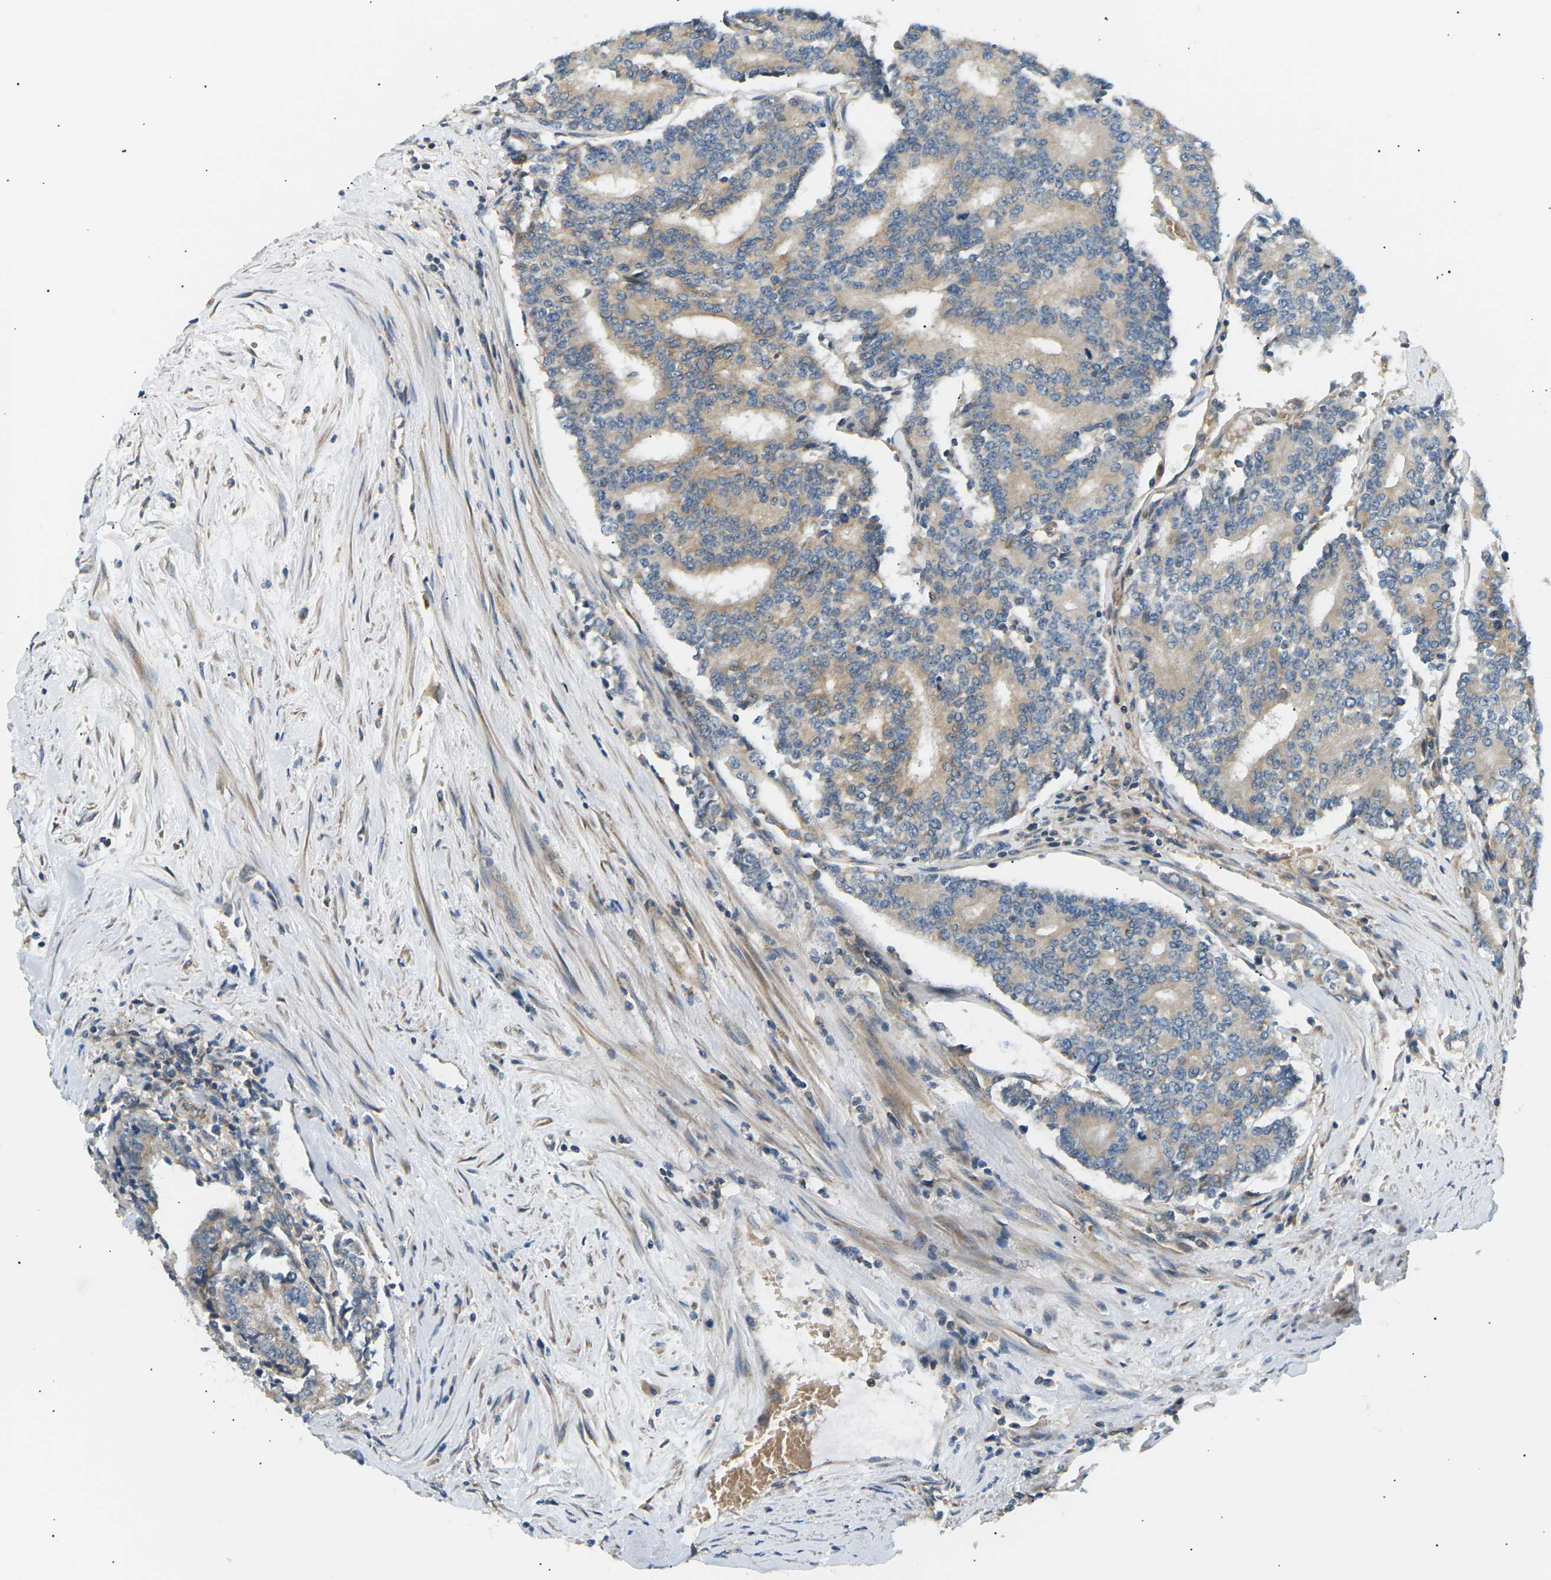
{"staining": {"intensity": "weak", "quantity": "25%-75%", "location": "cytoplasmic/membranous"}, "tissue": "prostate cancer", "cell_type": "Tumor cells", "image_type": "cancer", "snomed": [{"axis": "morphology", "description": "Normal tissue, NOS"}, {"axis": "morphology", "description": "Adenocarcinoma, High grade"}, {"axis": "topography", "description": "Prostate"}, {"axis": "topography", "description": "Seminal veicle"}], "caption": "There is low levels of weak cytoplasmic/membranous expression in tumor cells of prostate adenocarcinoma (high-grade), as demonstrated by immunohistochemical staining (brown color).", "gene": "TBC1D8", "patient": {"sex": "male", "age": 55}}